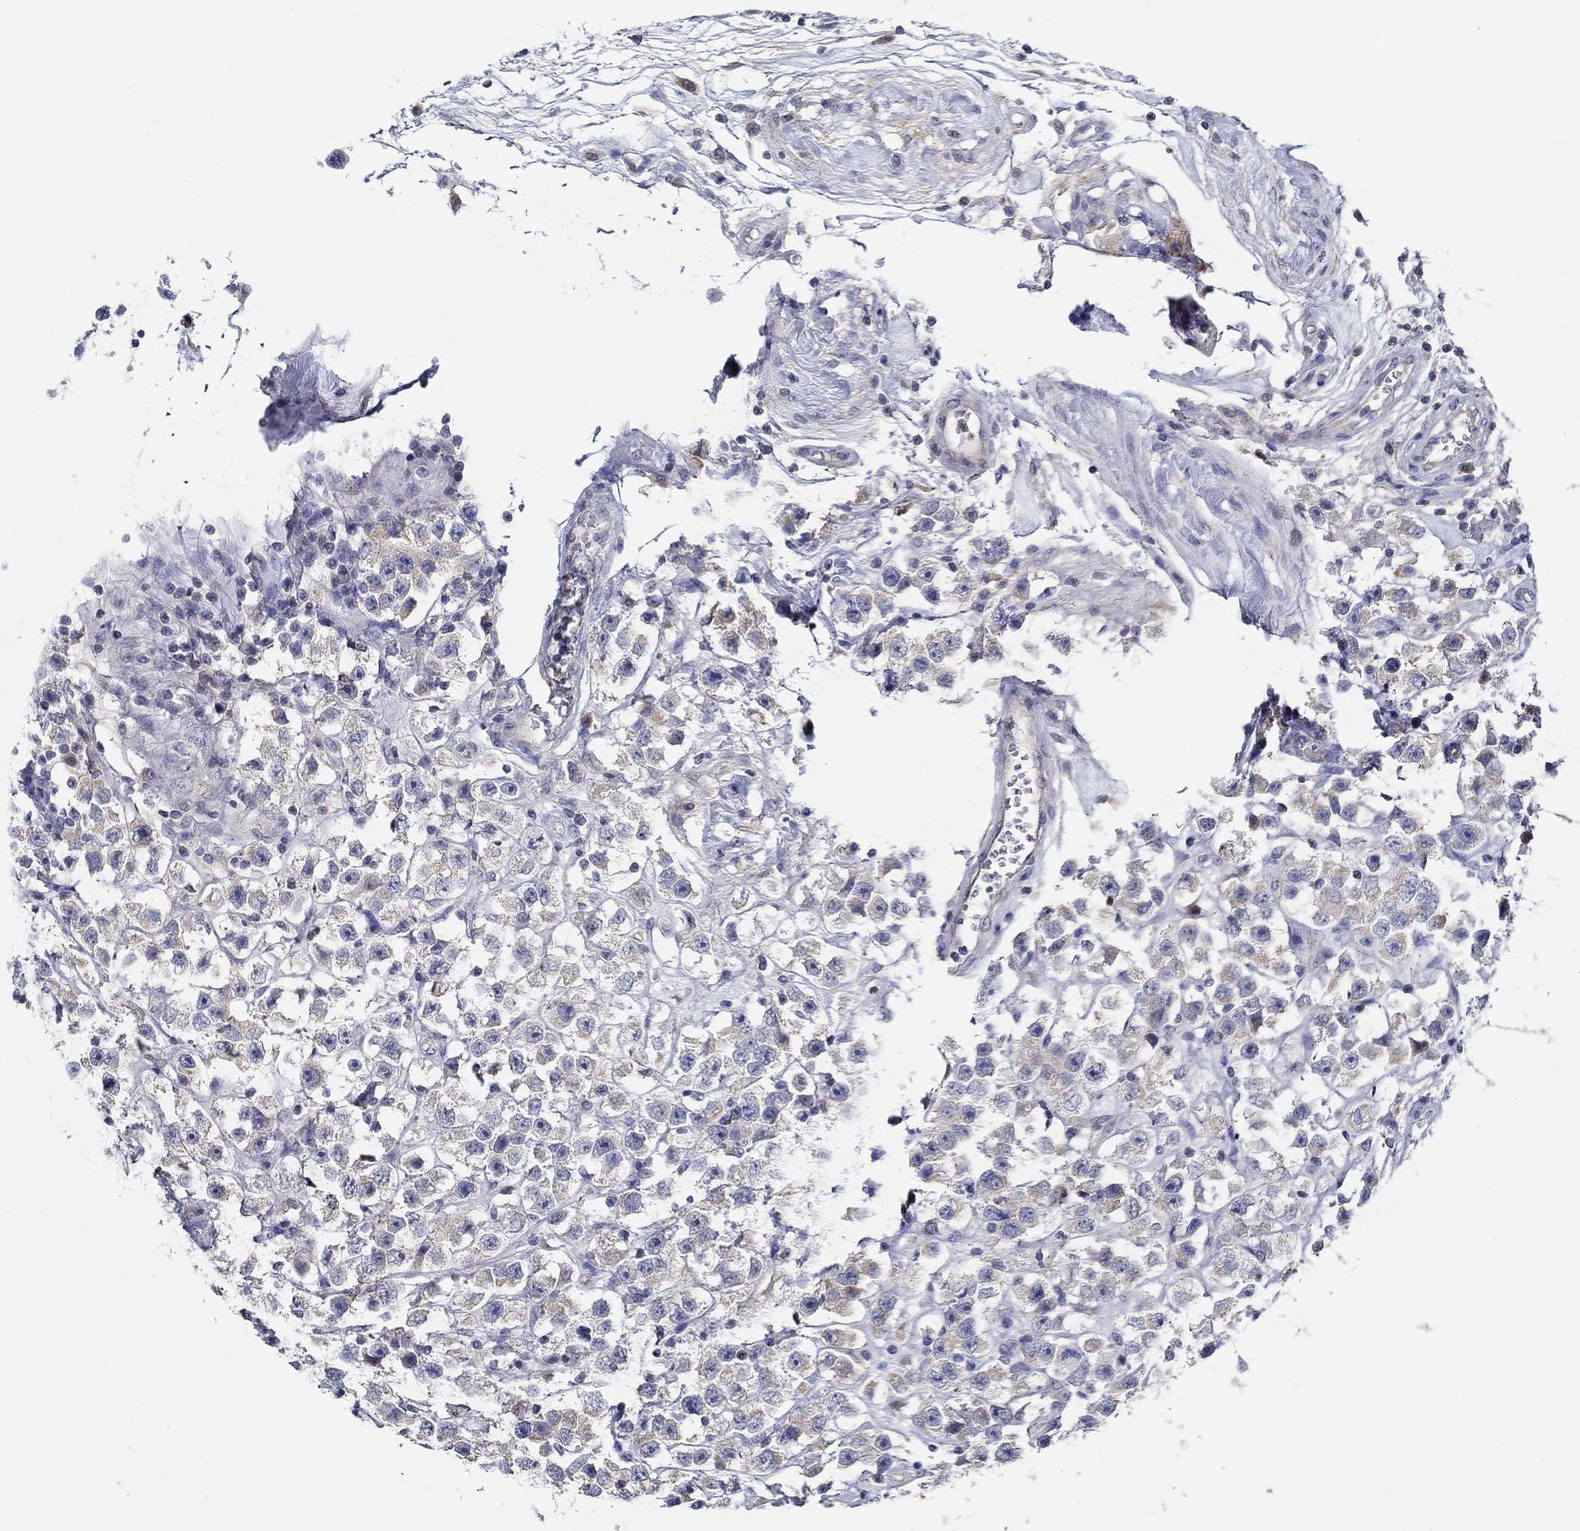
{"staining": {"intensity": "negative", "quantity": "none", "location": "none"}, "tissue": "testis cancer", "cell_type": "Tumor cells", "image_type": "cancer", "snomed": [{"axis": "morphology", "description": "Seminoma, NOS"}, {"axis": "topography", "description": "Testis"}], "caption": "There is no significant expression in tumor cells of seminoma (testis). (Brightfield microscopy of DAB immunohistochemistry (IHC) at high magnification).", "gene": "CFAP61", "patient": {"sex": "male", "age": 45}}